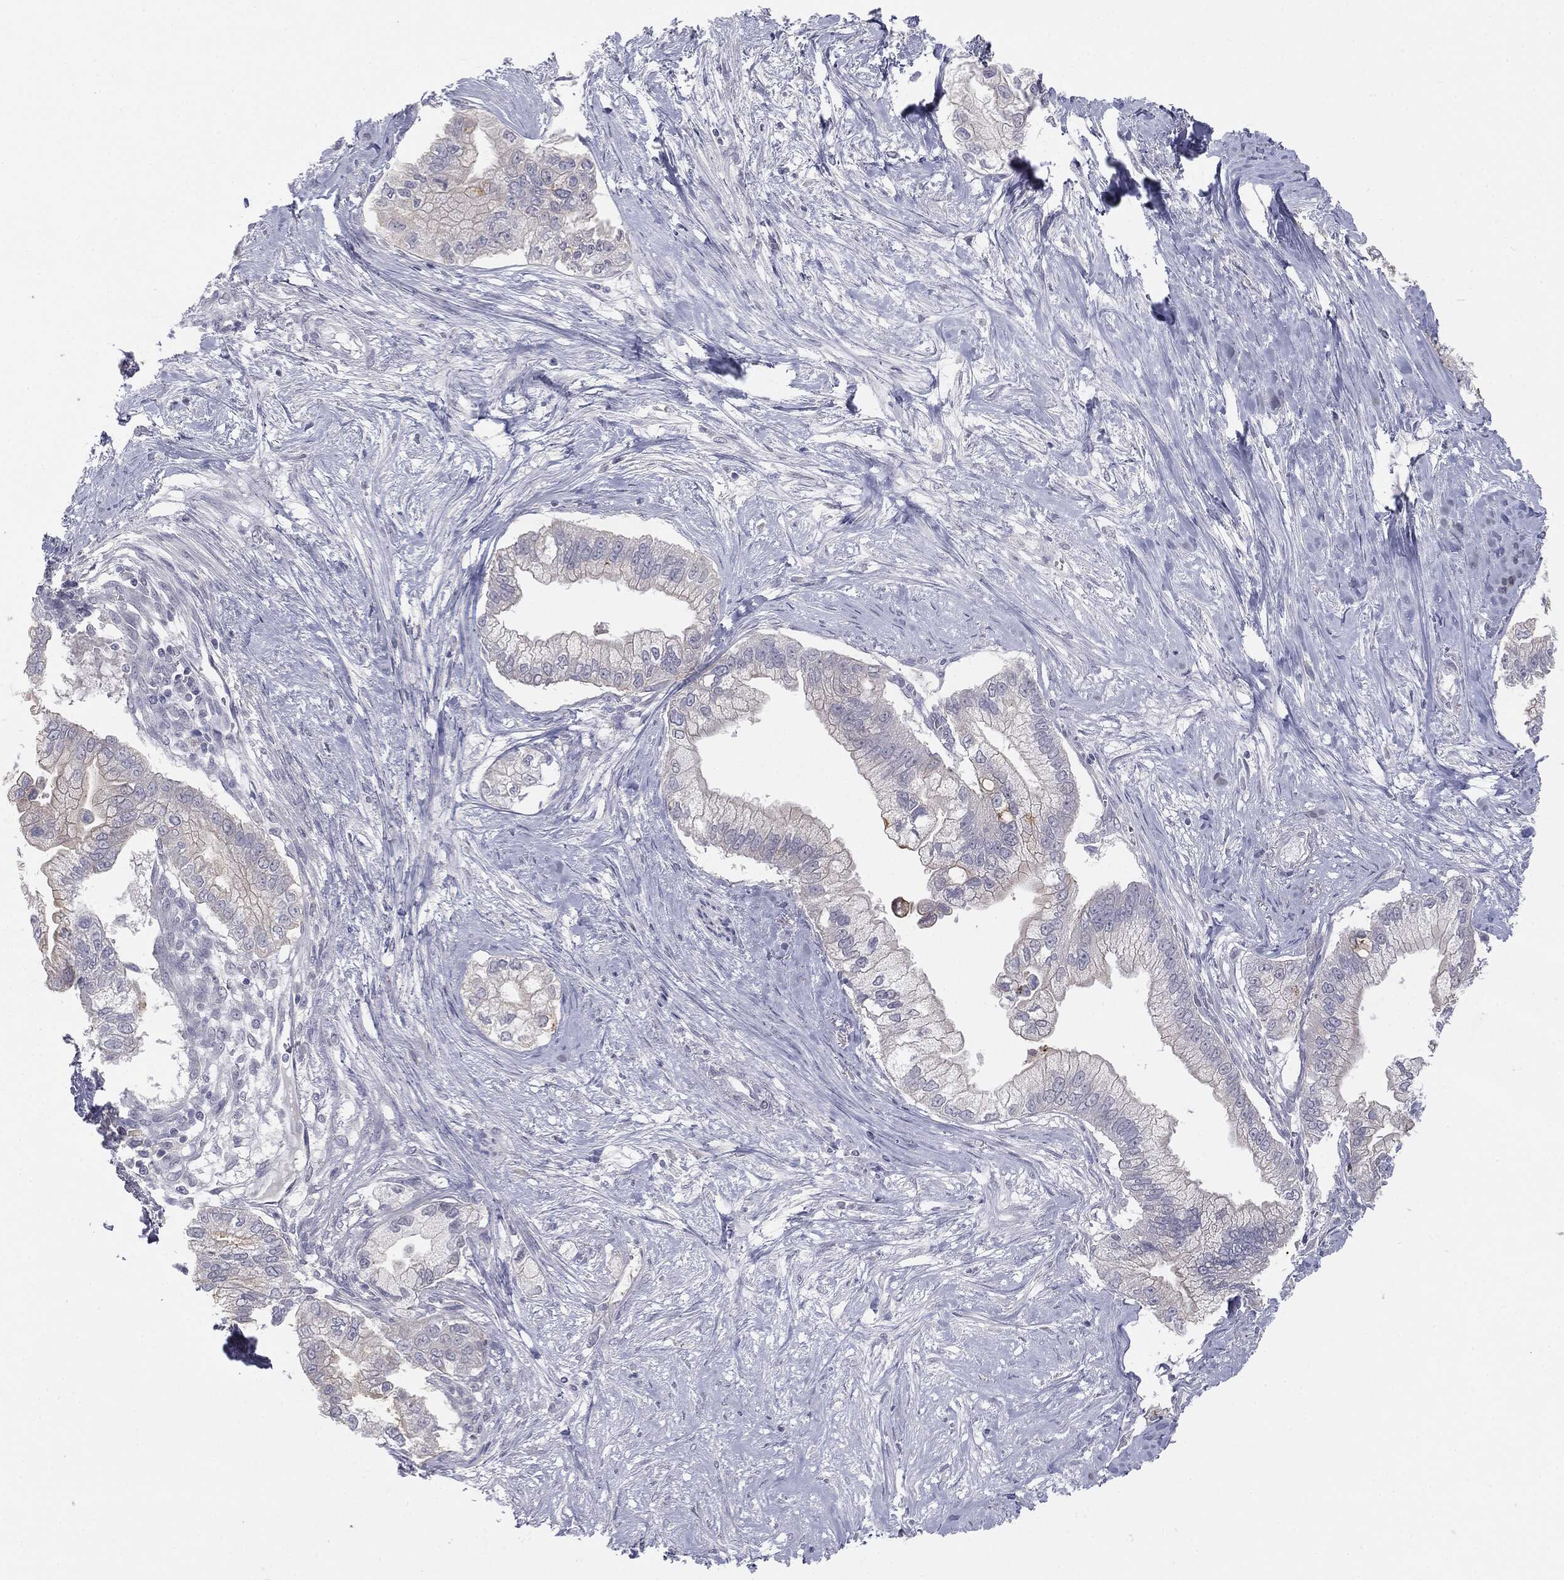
{"staining": {"intensity": "negative", "quantity": "none", "location": "none"}, "tissue": "pancreatic cancer", "cell_type": "Tumor cells", "image_type": "cancer", "snomed": [{"axis": "morphology", "description": "Adenocarcinoma, NOS"}, {"axis": "topography", "description": "Pancreas"}], "caption": "Adenocarcinoma (pancreatic) stained for a protein using immunohistochemistry (IHC) displays no positivity tumor cells.", "gene": "MUC1", "patient": {"sex": "male", "age": 70}}